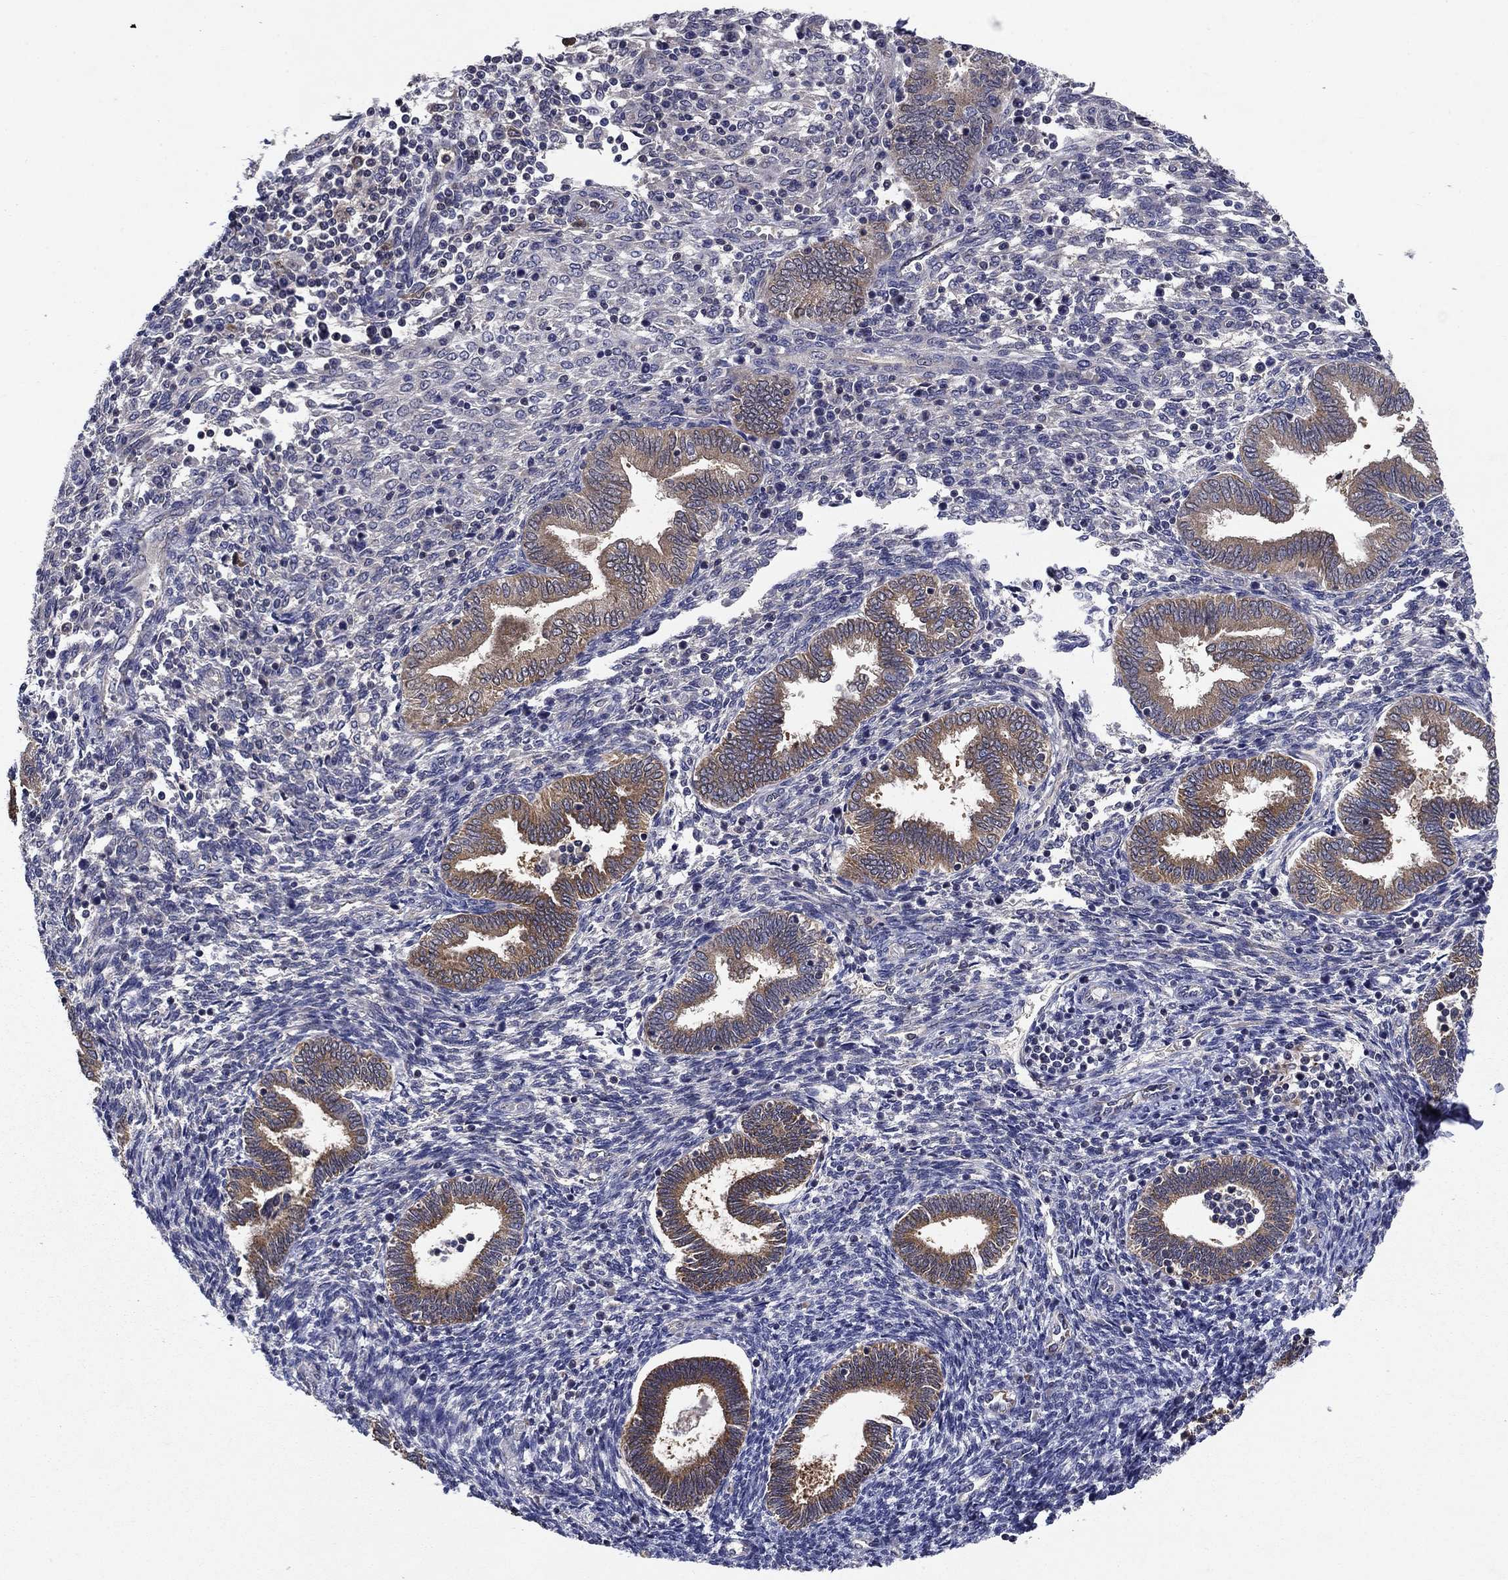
{"staining": {"intensity": "negative", "quantity": "none", "location": "none"}, "tissue": "endometrium", "cell_type": "Cells in endometrial stroma", "image_type": "normal", "snomed": [{"axis": "morphology", "description": "Normal tissue, NOS"}, {"axis": "topography", "description": "Endometrium"}], "caption": "Human endometrium stained for a protein using IHC demonstrates no staining in cells in endometrial stroma.", "gene": "GLTP", "patient": {"sex": "female", "age": 42}}